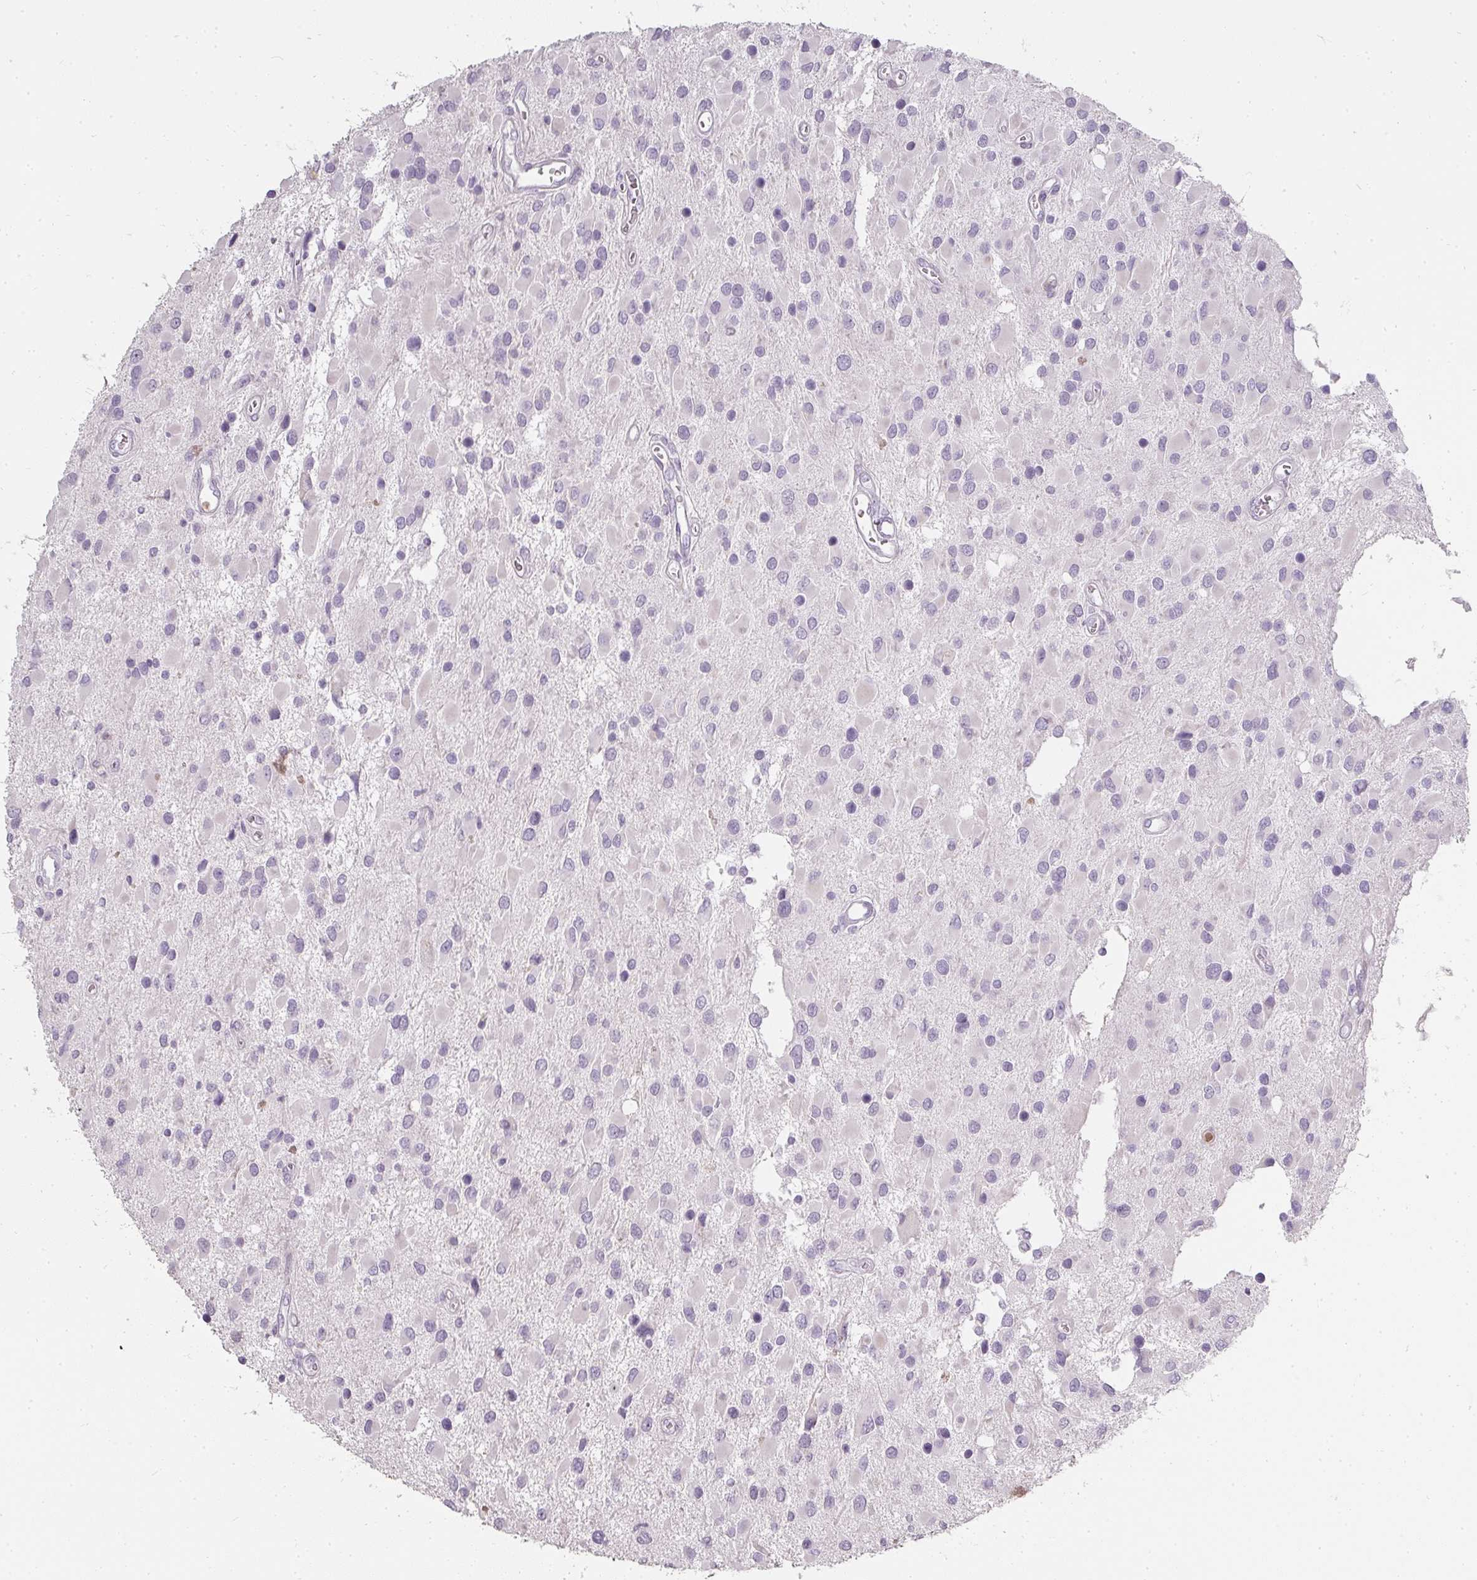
{"staining": {"intensity": "negative", "quantity": "none", "location": "none"}, "tissue": "glioma", "cell_type": "Tumor cells", "image_type": "cancer", "snomed": [{"axis": "morphology", "description": "Glioma, malignant, High grade"}, {"axis": "topography", "description": "Brain"}], "caption": "Immunohistochemistry (IHC) of malignant glioma (high-grade) reveals no expression in tumor cells. The staining was performed using DAB to visualize the protein expression in brown, while the nuclei were stained in blue with hematoxylin (Magnification: 20x).", "gene": "BIK", "patient": {"sex": "male", "age": 53}}